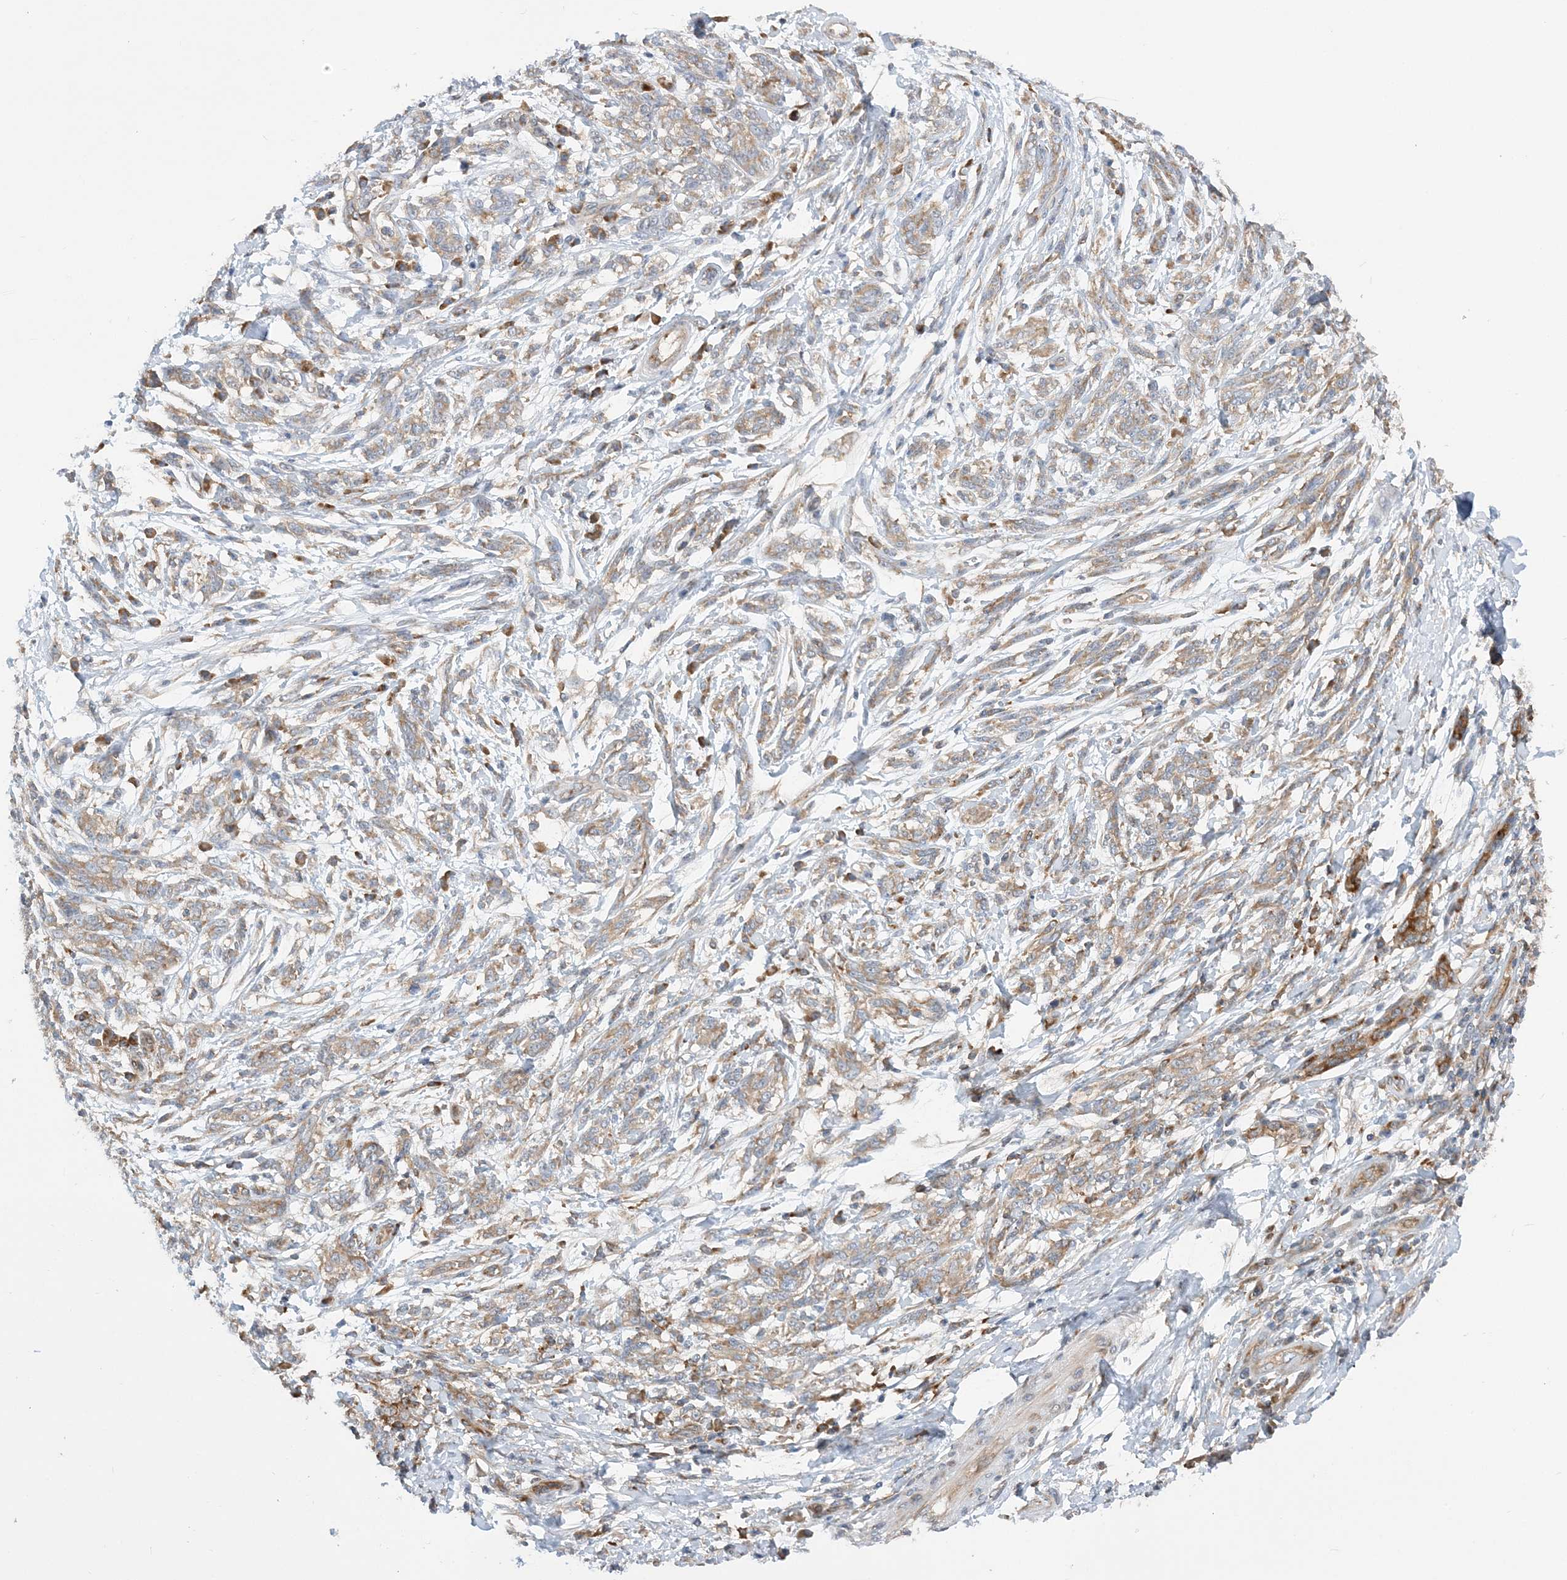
{"staining": {"intensity": "moderate", "quantity": ">75%", "location": "cytoplasmic/membranous"}, "tissue": "melanoma", "cell_type": "Tumor cells", "image_type": "cancer", "snomed": [{"axis": "morphology", "description": "Malignant melanoma, NOS"}, {"axis": "topography", "description": "Skin"}], "caption": "Melanoma tissue demonstrates moderate cytoplasmic/membranous expression in approximately >75% of tumor cells, visualized by immunohistochemistry. (Stains: DAB (3,3'-diaminobenzidine) in brown, nuclei in blue, Microscopy: brightfield microscopy at high magnification).", "gene": "LARP4B", "patient": {"sex": "male", "age": 49}}